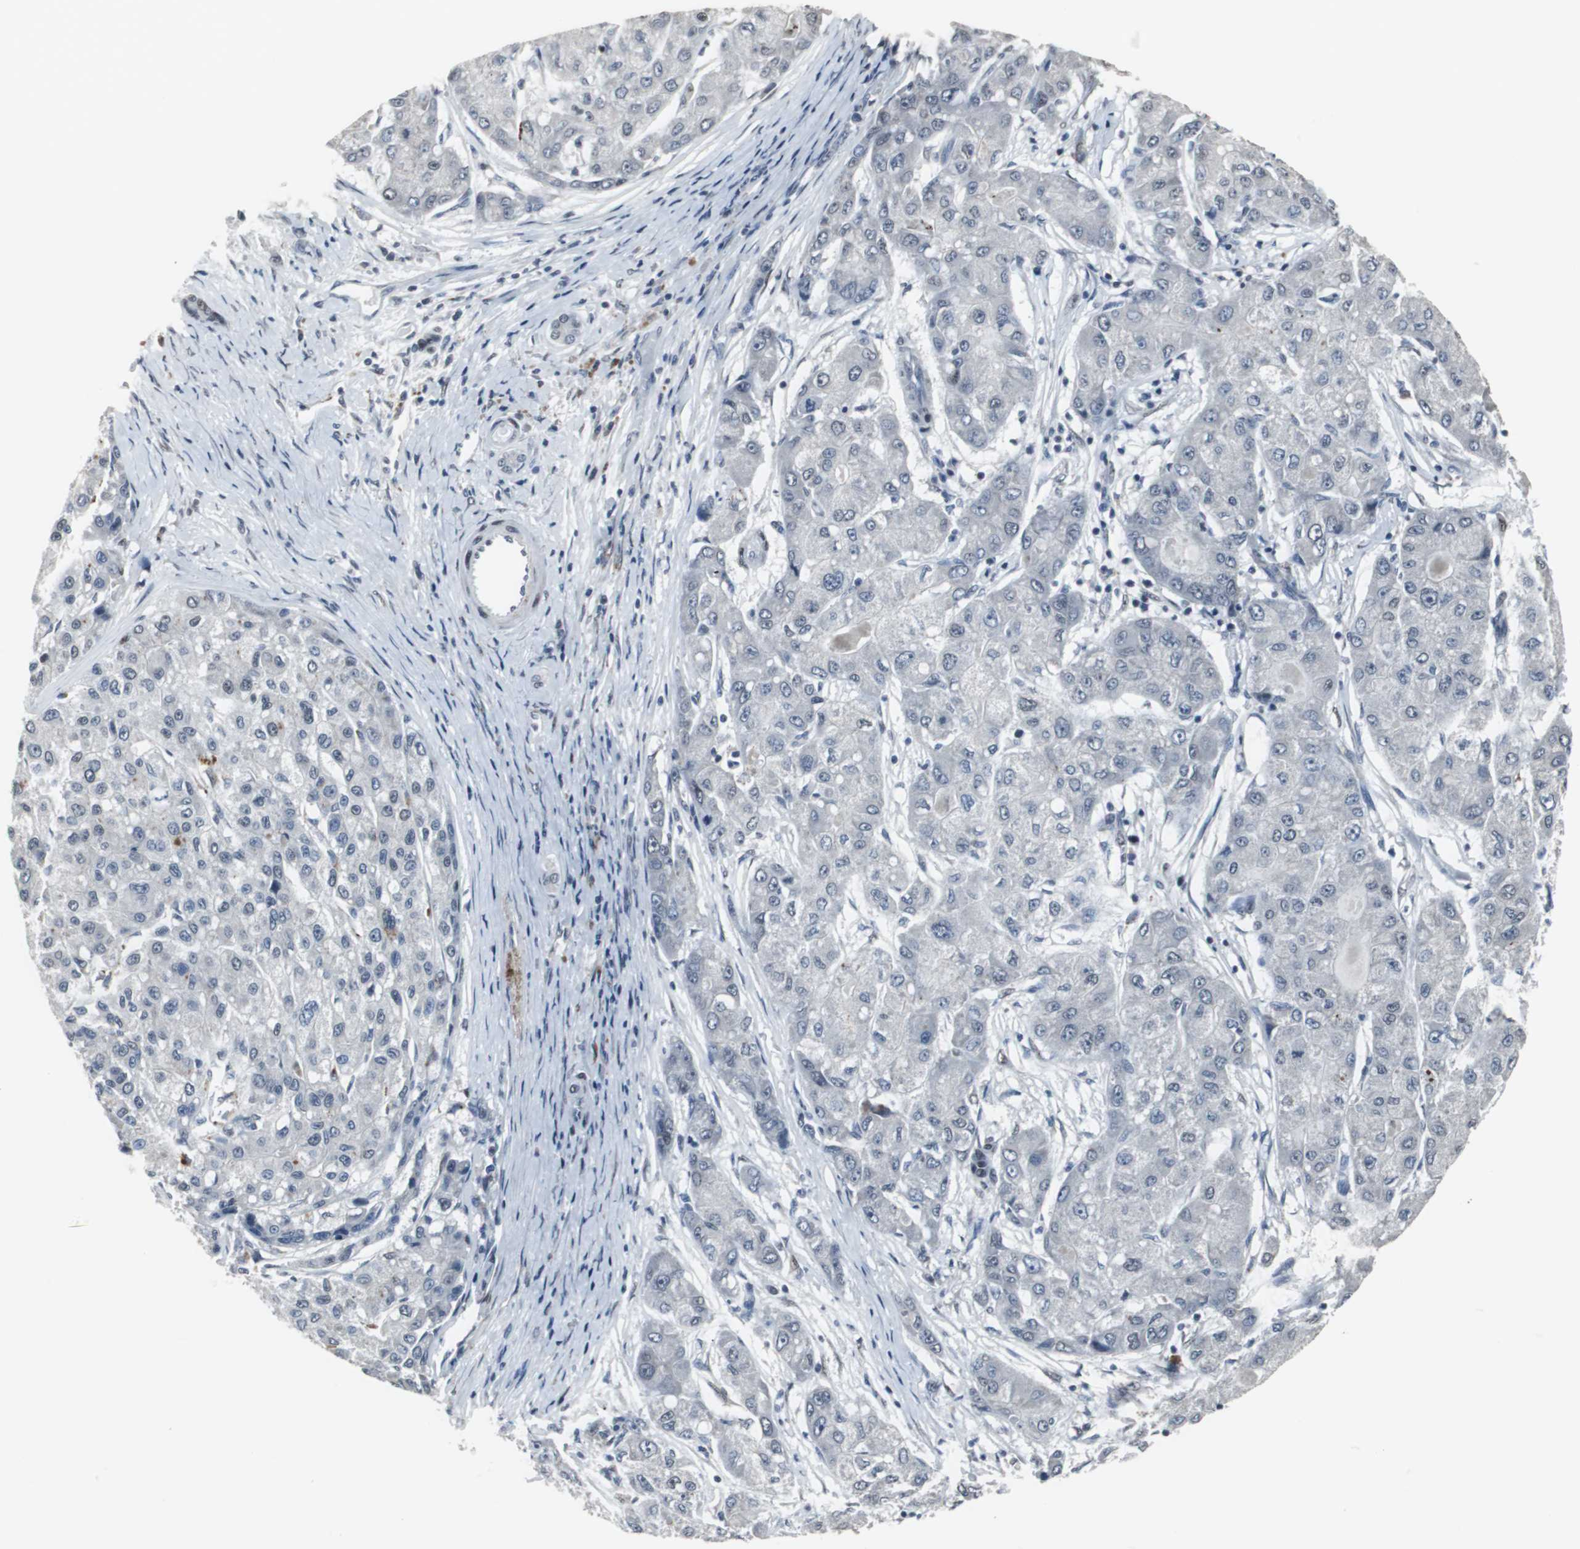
{"staining": {"intensity": "negative", "quantity": "none", "location": "none"}, "tissue": "liver cancer", "cell_type": "Tumor cells", "image_type": "cancer", "snomed": [{"axis": "morphology", "description": "Carcinoma, Hepatocellular, NOS"}, {"axis": "topography", "description": "Liver"}], "caption": "DAB (3,3'-diaminobenzidine) immunohistochemical staining of hepatocellular carcinoma (liver) shows no significant staining in tumor cells.", "gene": "FOXP4", "patient": {"sex": "male", "age": 80}}